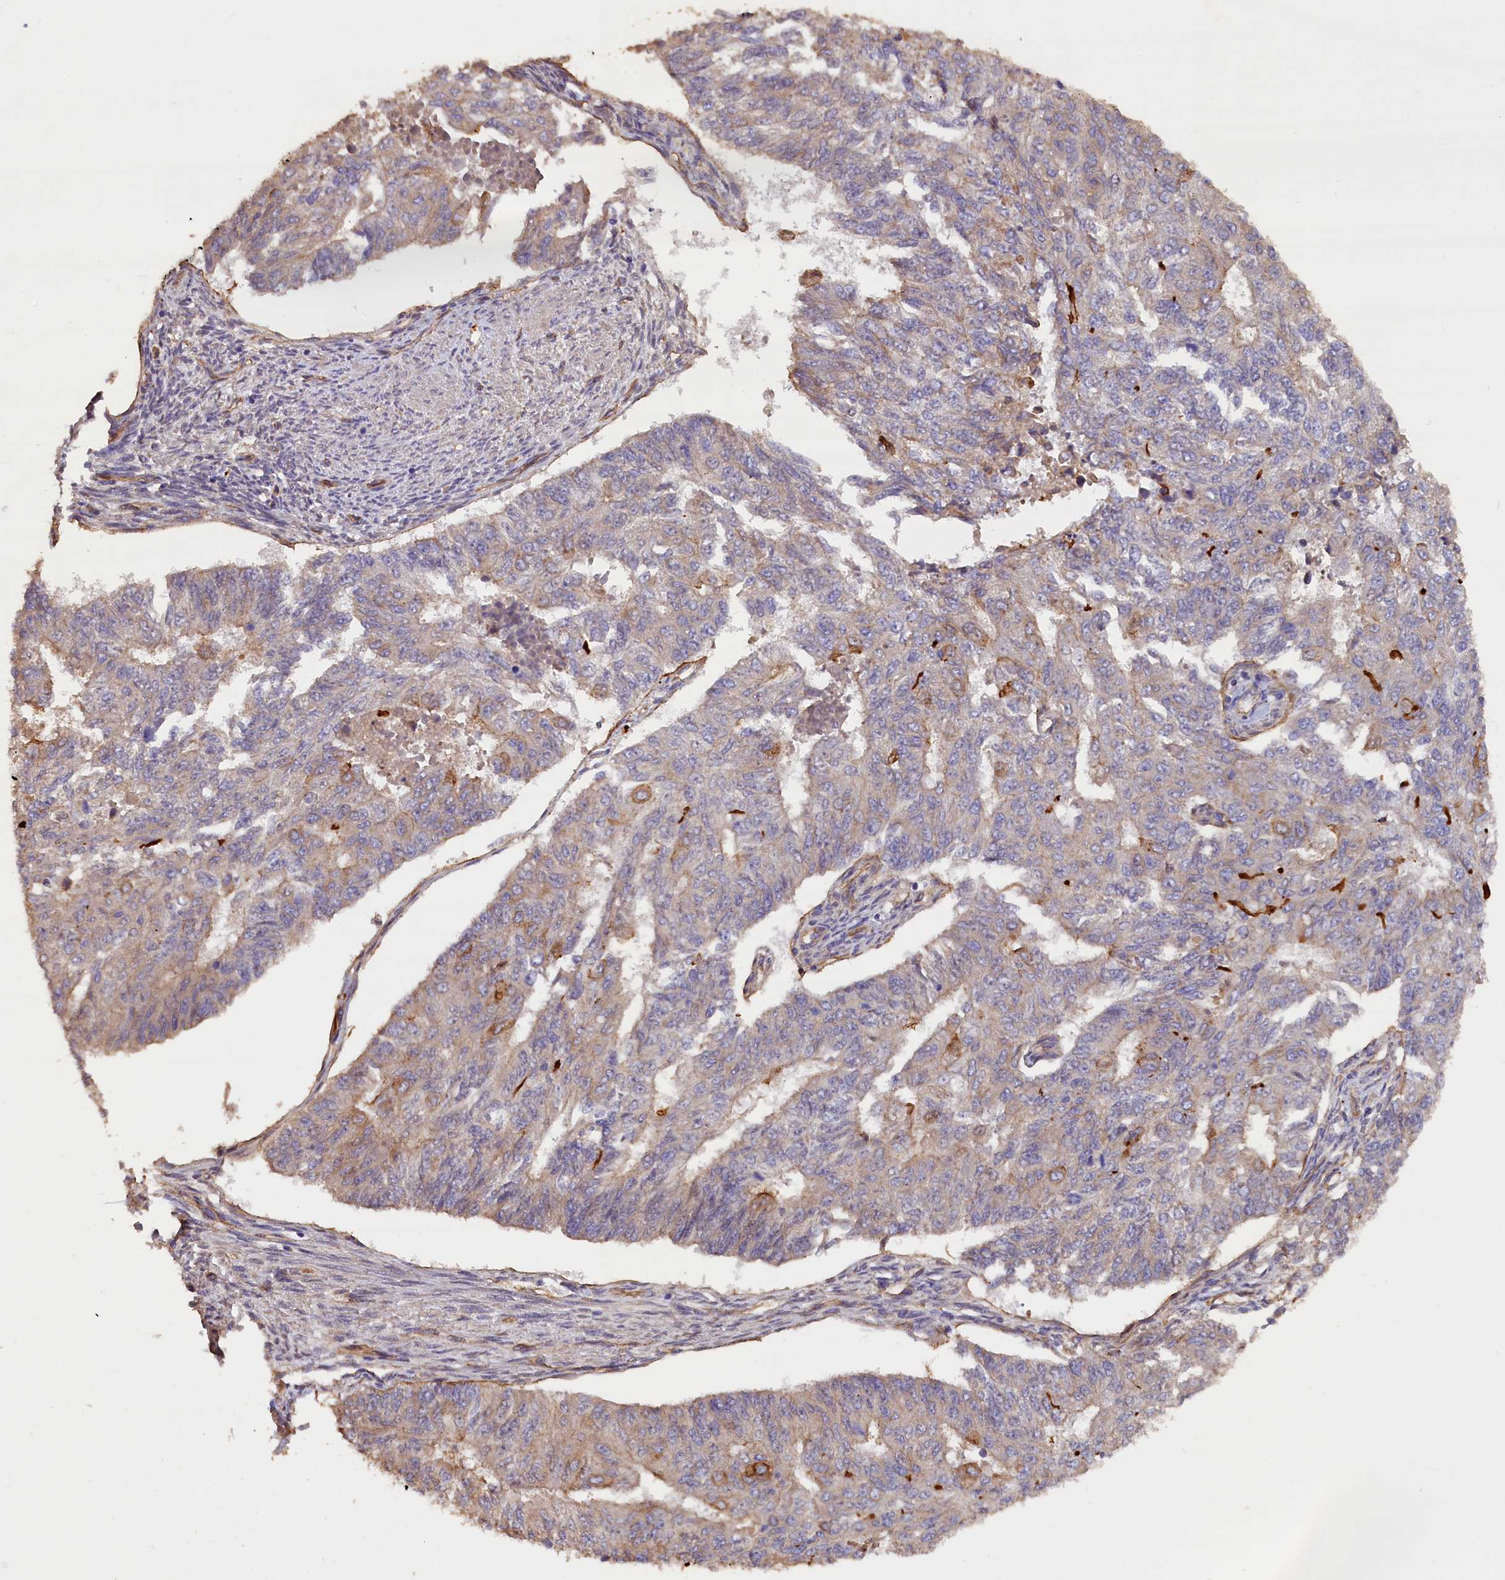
{"staining": {"intensity": "moderate", "quantity": "<25%", "location": "cytoplasmic/membranous"}, "tissue": "endometrial cancer", "cell_type": "Tumor cells", "image_type": "cancer", "snomed": [{"axis": "morphology", "description": "Adenocarcinoma, NOS"}, {"axis": "topography", "description": "Endometrium"}], "caption": "This histopathology image shows endometrial cancer (adenocarcinoma) stained with immunohistochemistry (IHC) to label a protein in brown. The cytoplasmic/membranous of tumor cells show moderate positivity for the protein. Nuclei are counter-stained blue.", "gene": "ERMARD", "patient": {"sex": "female", "age": 32}}